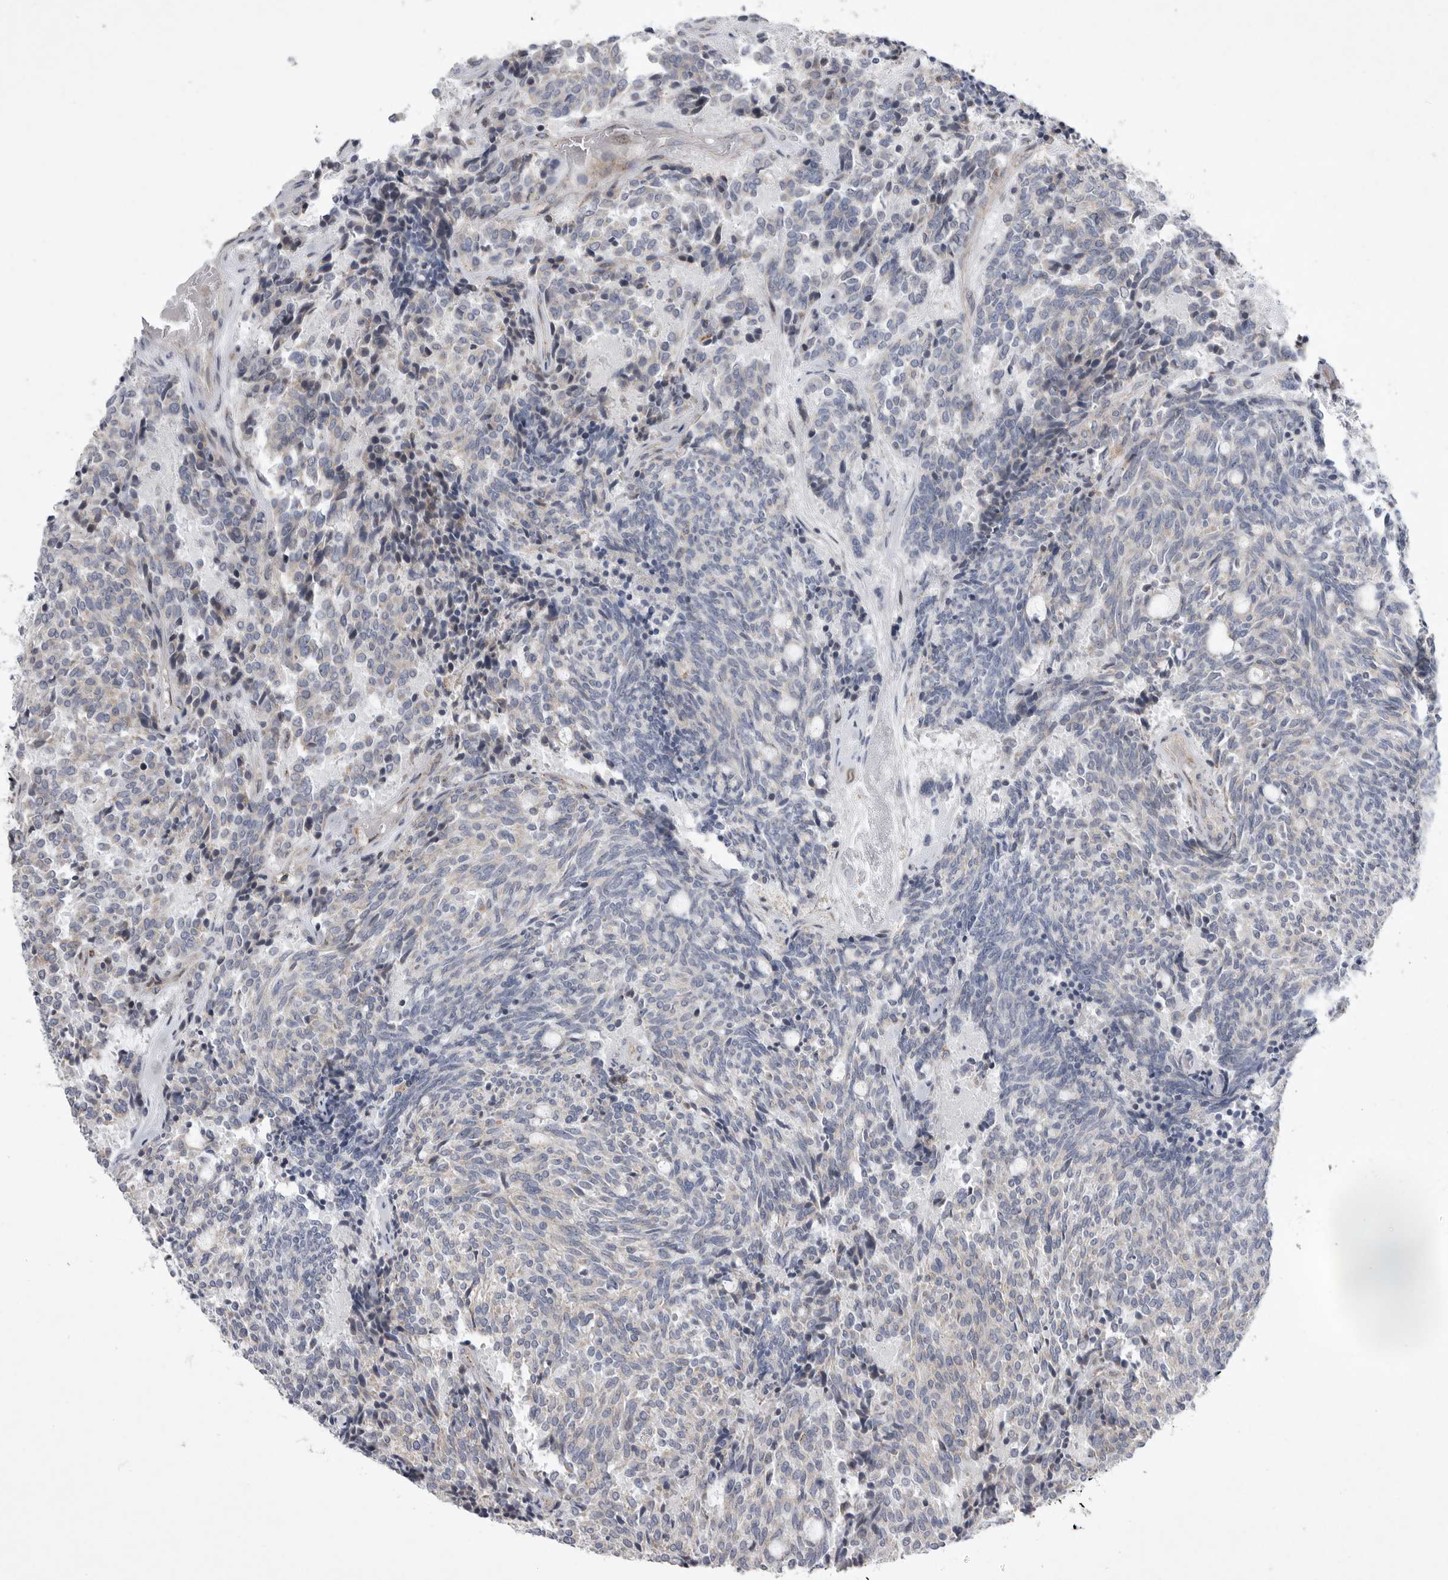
{"staining": {"intensity": "negative", "quantity": "none", "location": "none"}, "tissue": "carcinoid", "cell_type": "Tumor cells", "image_type": "cancer", "snomed": [{"axis": "morphology", "description": "Carcinoid, malignant, NOS"}, {"axis": "topography", "description": "Pancreas"}], "caption": "DAB (3,3'-diaminobenzidine) immunohistochemical staining of human carcinoid (malignant) displays no significant staining in tumor cells.", "gene": "MPZL1", "patient": {"sex": "female", "age": 54}}